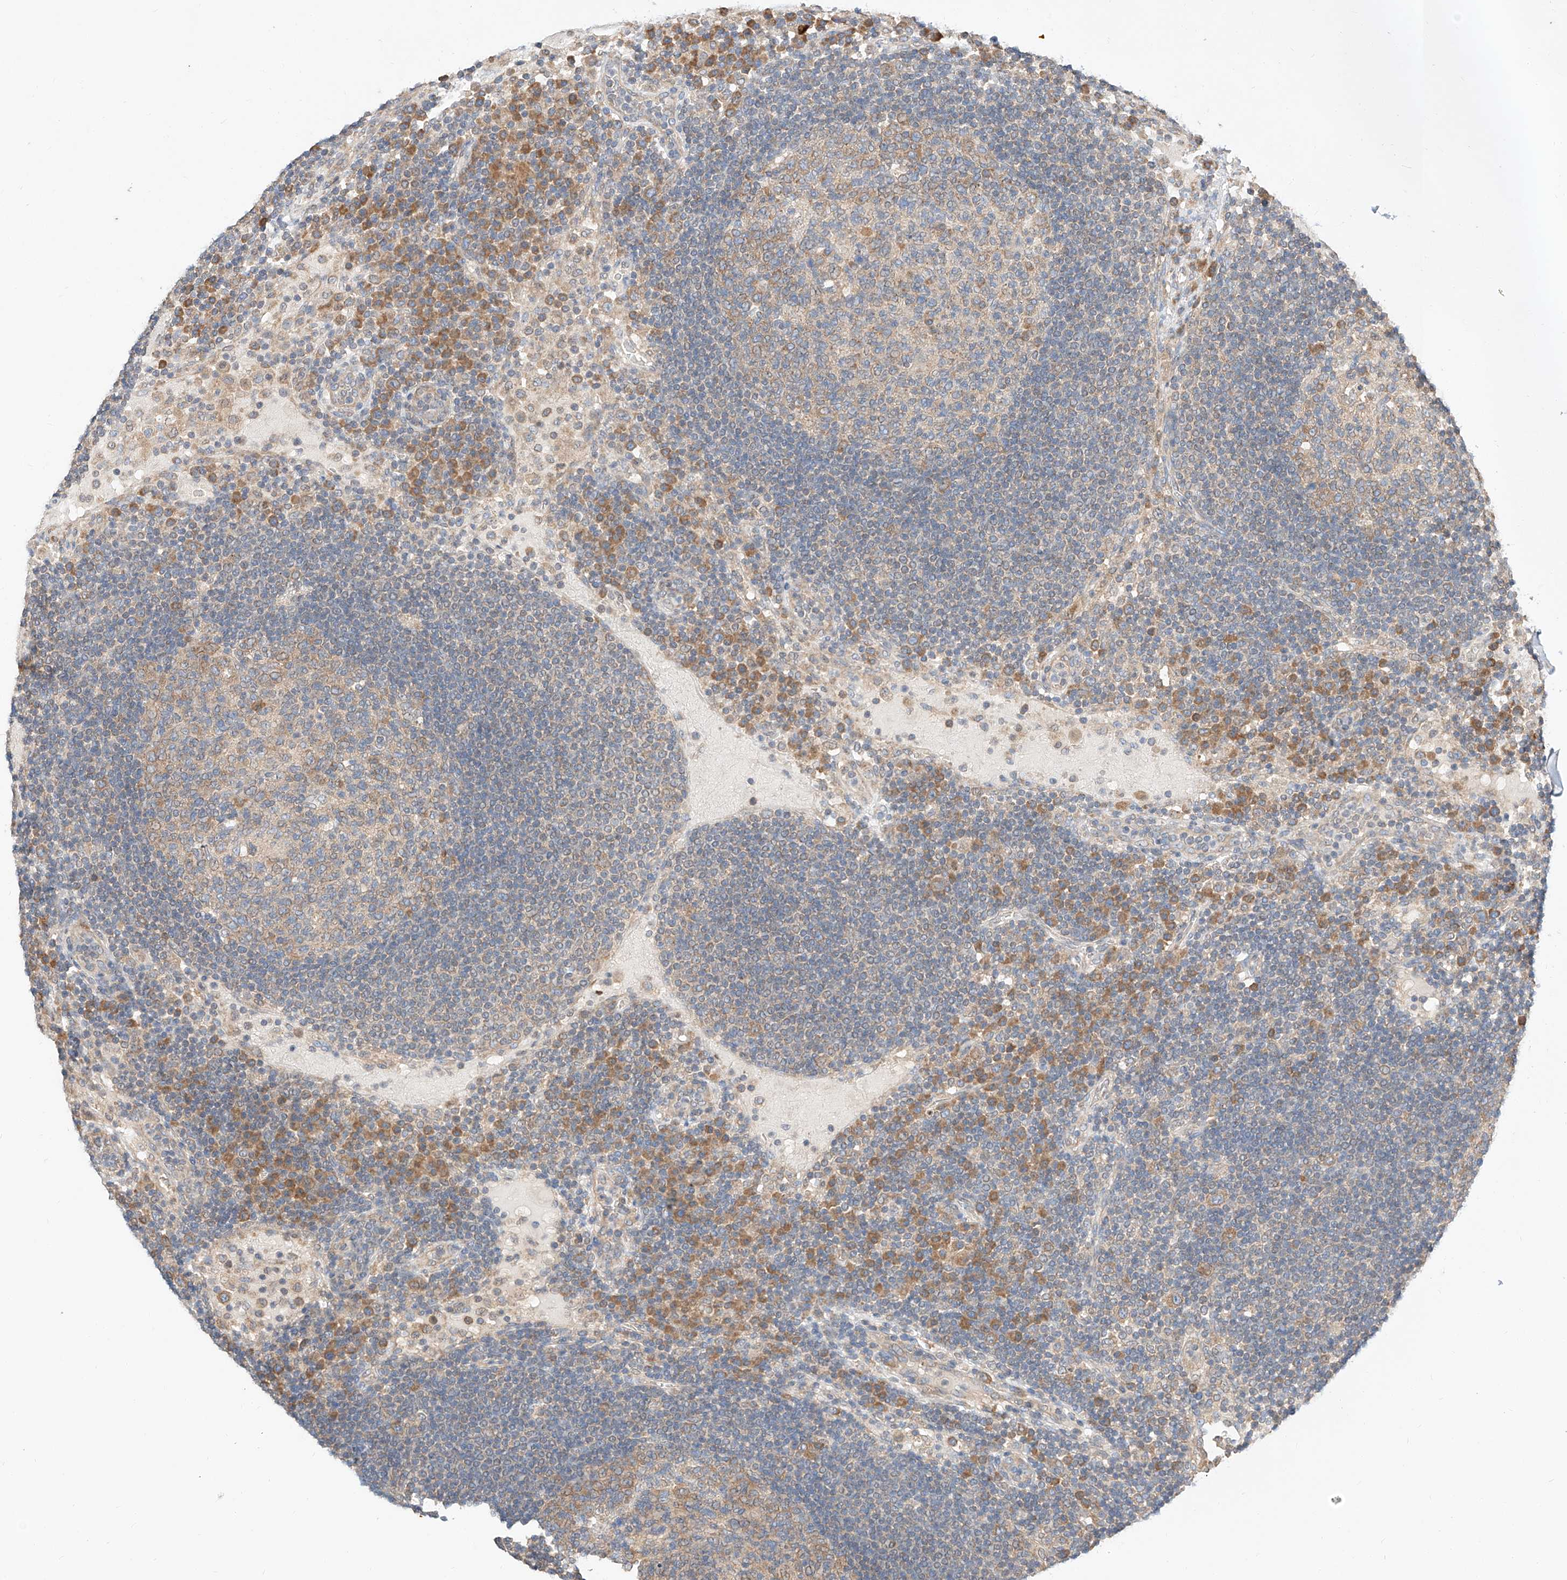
{"staining": {"intensity": "moderate", "quantity": "<25%", "location": "cytoplasmic/membranous"}, "tissue": "lymph node", "cell_type": "Germinal center cells", "image_type": "normal", "snomed": [{"axis": "morphology", "description": "Normal tissue, NOS"}, {"axis": "topography", "description": "Lymph node"}], "caption": "A histopathology image of human lymph node stained for a protein demonstrates moderate cytoplasmic/membranous brown staining in germinal center cells.", "gene": "C6orf118", "patient": {"sex": "female", "age": 53}}